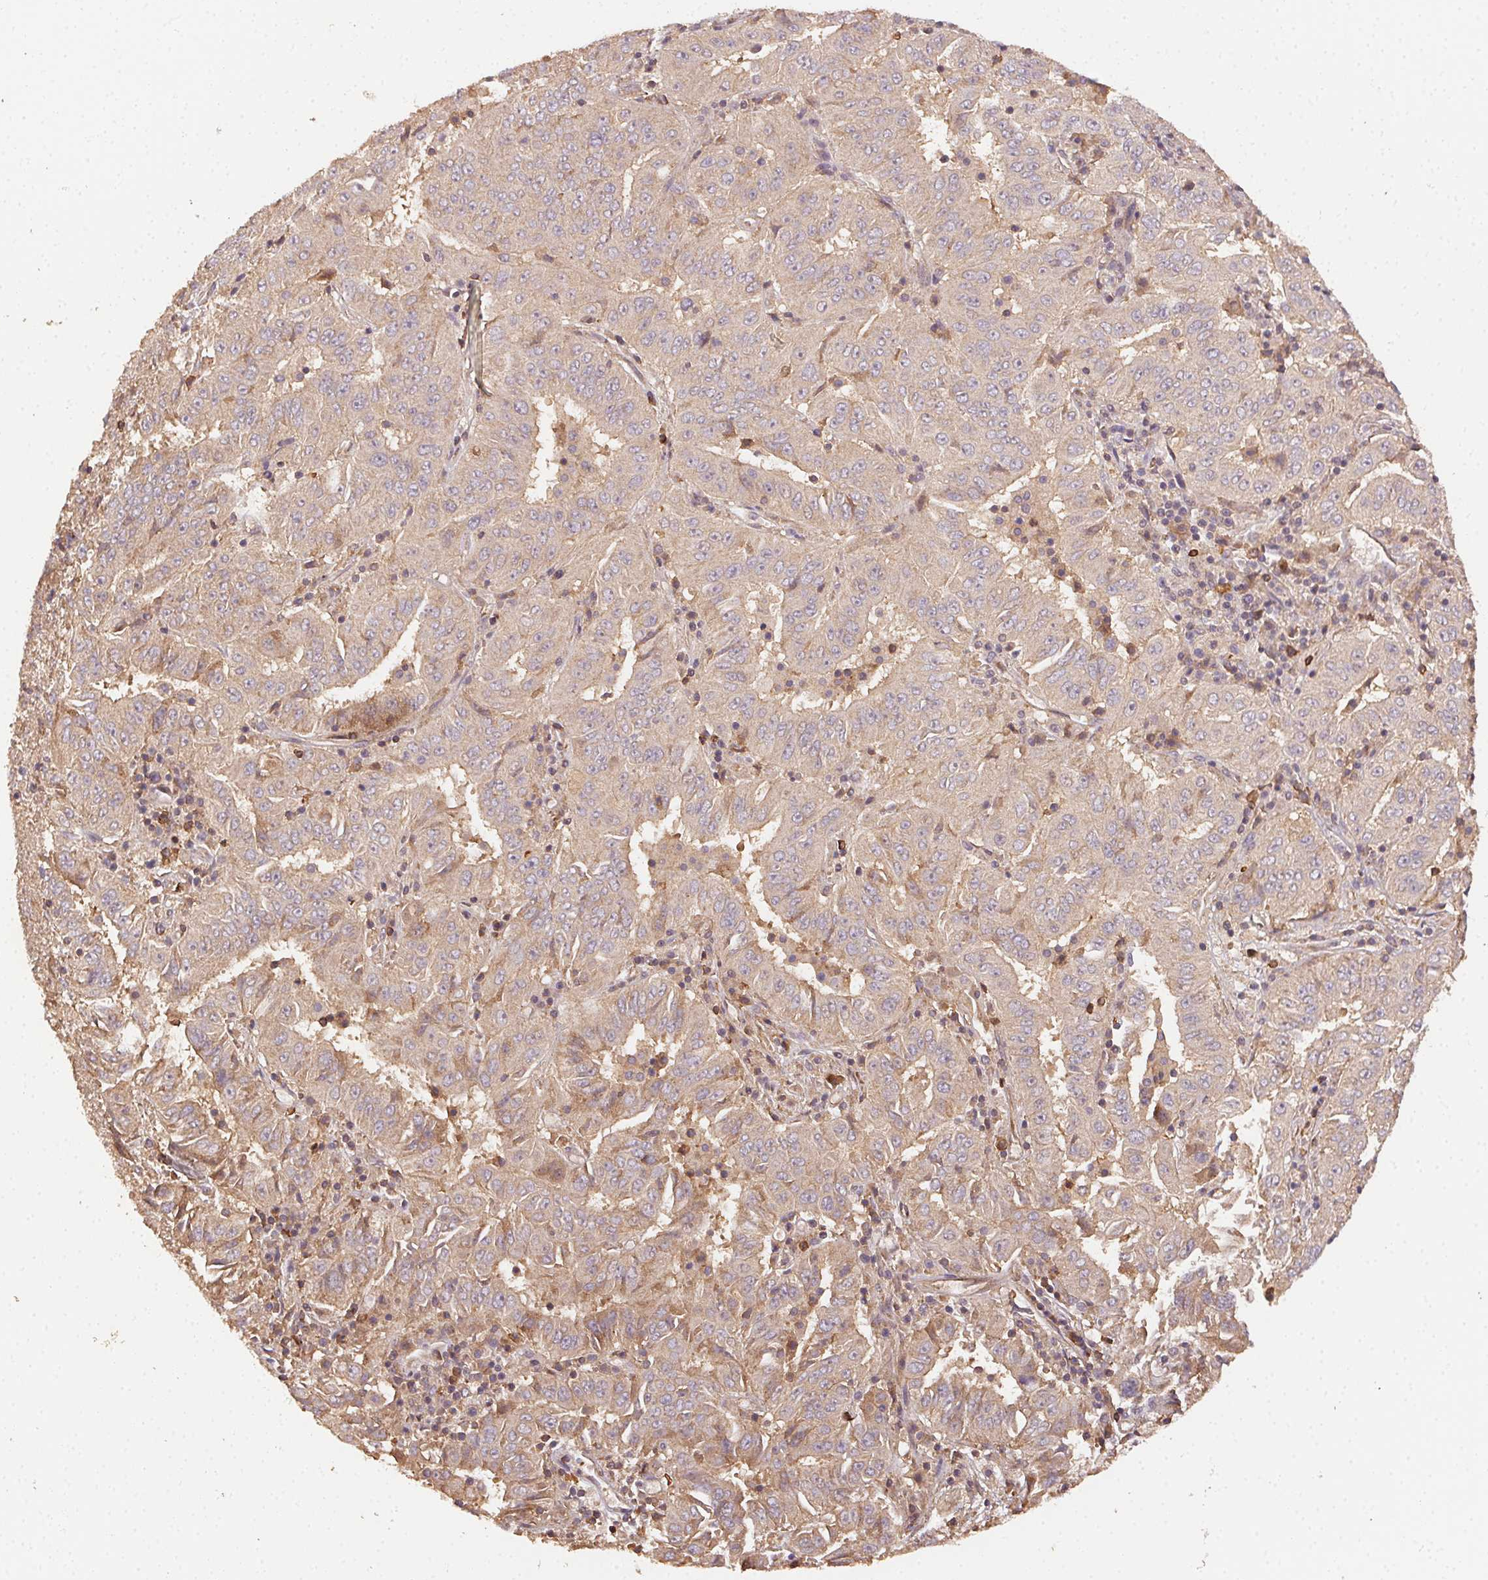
{"staining": {"intensity": "weak", "quantity": ">75%", "location": "cytoplasmic/membranous"}, "tissue": "pancreatic cancer", "cell_type": "Tumor cells", "image_type": "cancer", "snomed": [{"axis": "morphology", "description": "Adenocarcinoma, NOS"}, {"axis": "topography", "description": "Pancreas"}], "caption": "A brown stain shows weak cytoplasmic/membranous staining of a protein in pancreatic cancer (adenocarcinoma) tumor cells.", "gene": "RALA", "patient": {"sex": "male", "age": 63}}